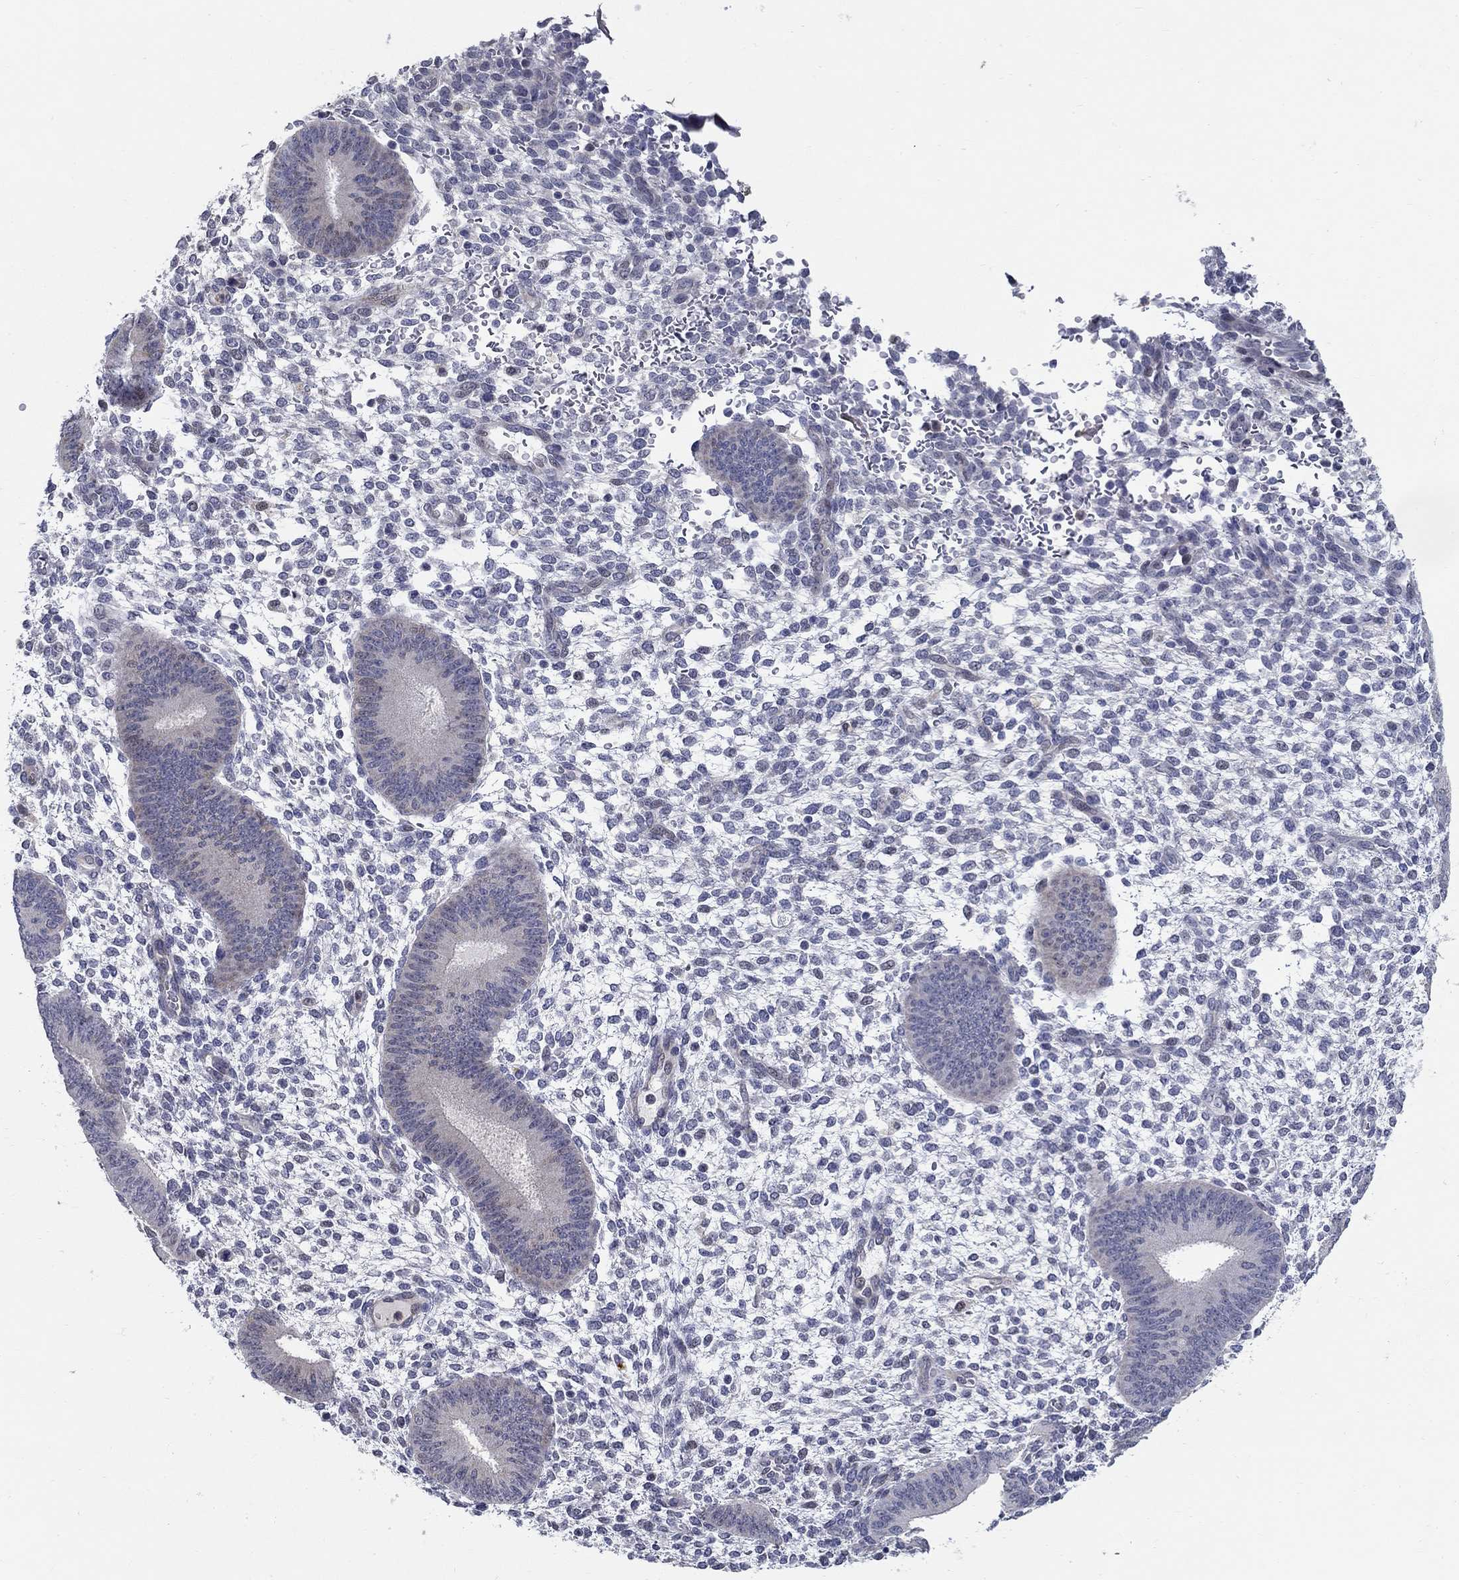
{"staining": {"intensity": "negative", "quantity": "none", "location": "none"}, "tissue": "endometrium", "cell_type": "Cells in endometrial stroma", "image_type": "normal", "snomed": [{"axis": "morphology", "description": "Normal tissue, NOS"}, {"axis": "topography", "description": "Endometrium"}], "caption": "This is an immunohistochemistry (IHC) micrograph of normal human endometrium. There is no positivity in cells in endometrial stroma.", "gene": "C16orf46", "patient": {"sex": "female", "age": 39}}